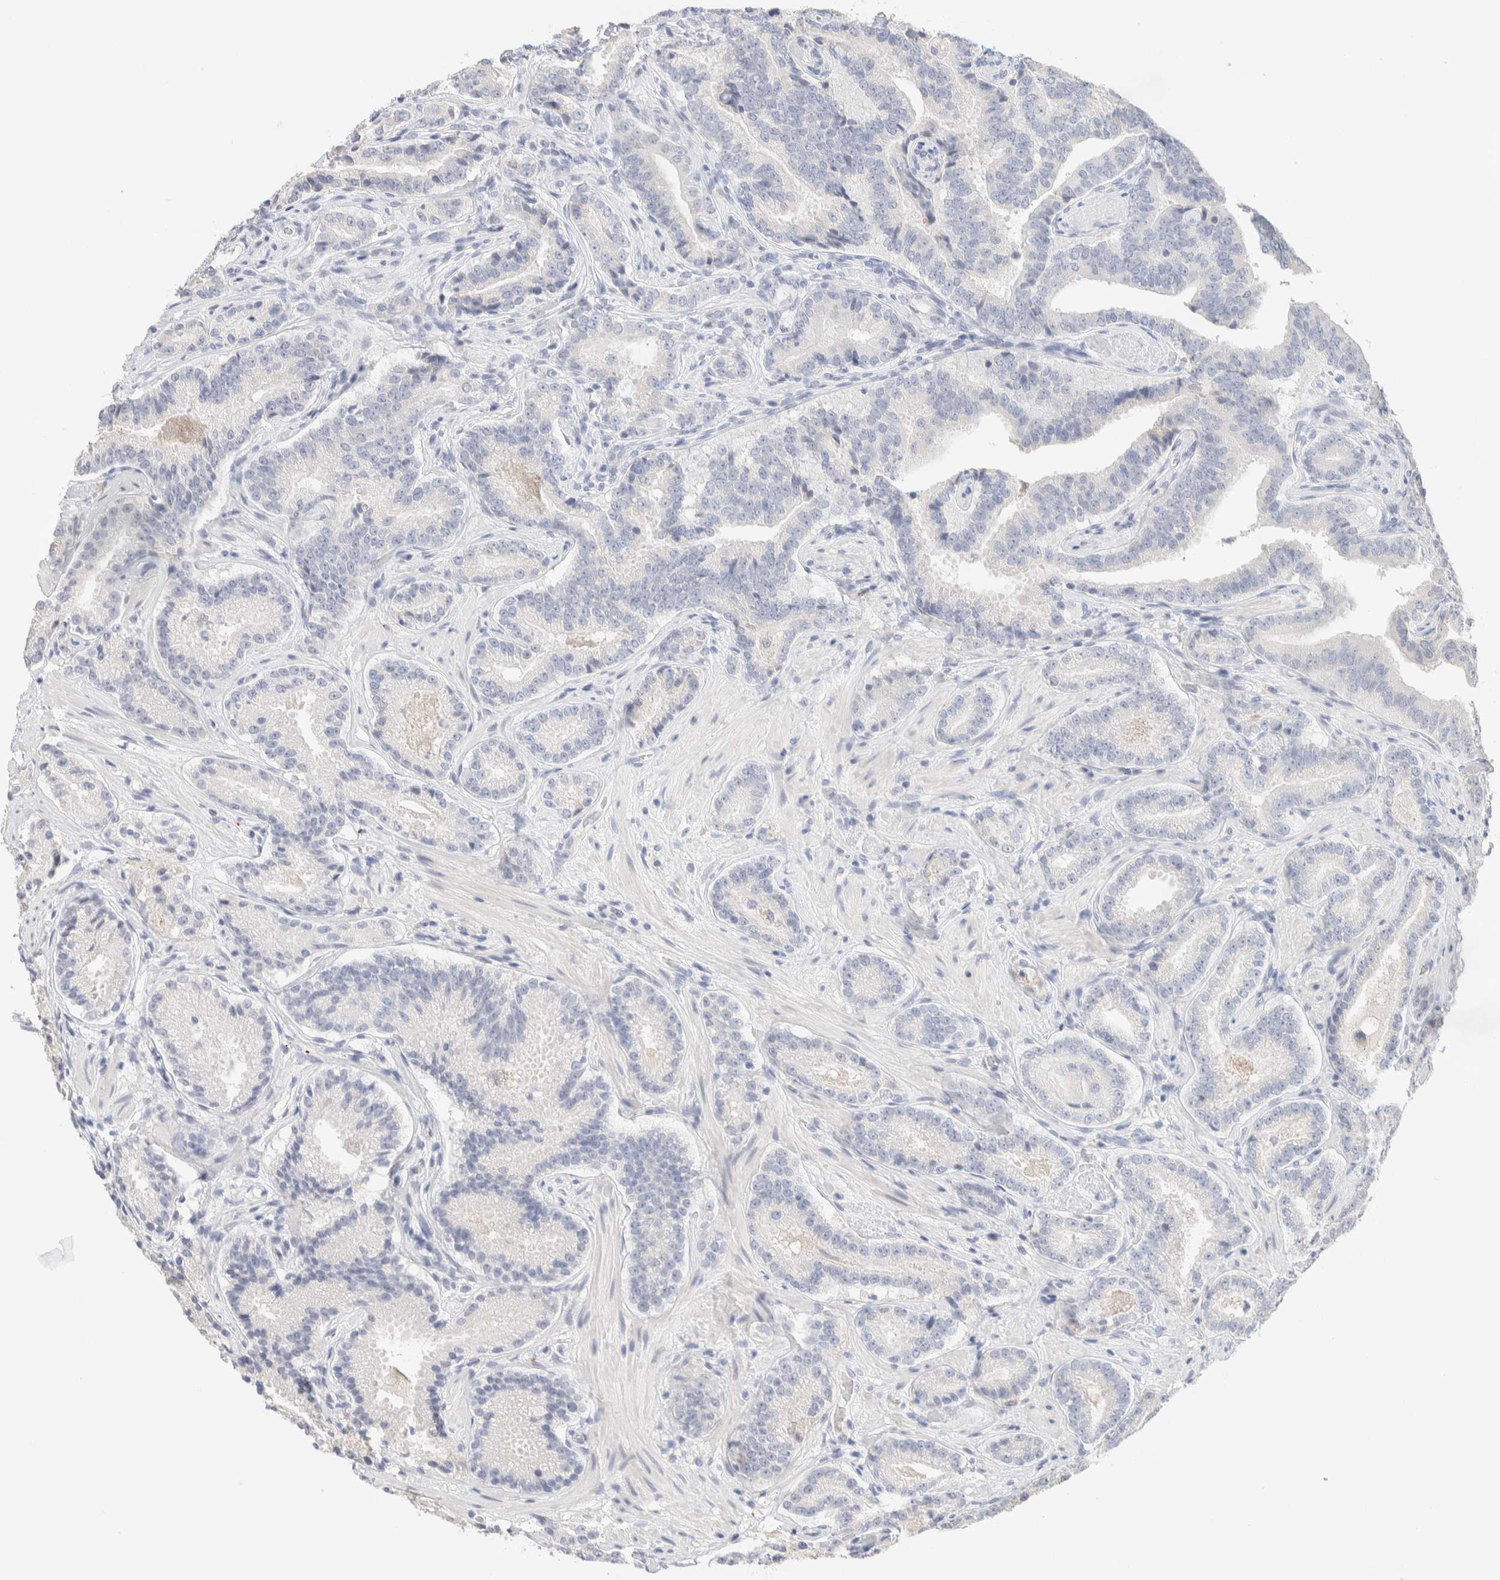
{"staining": {"intensity": "negative", "quantity": "none", "location": "none"}, "tissue": "prostate cancer", "cell_type": "Tumor cells", "image_type": "cancer", "snomed": [{"axis": "morphology", "description": "Adenocarcinoma, Low grade"}, {"axis": "topography", "description": "Prostate"}], "caption": "Micrograph shows no significant protein positivity in tumor cells of prostate cancer (low-grade adenocarcinoma).", "gene": "RIDA", "patient": {"sex": "male", "age": 51}}